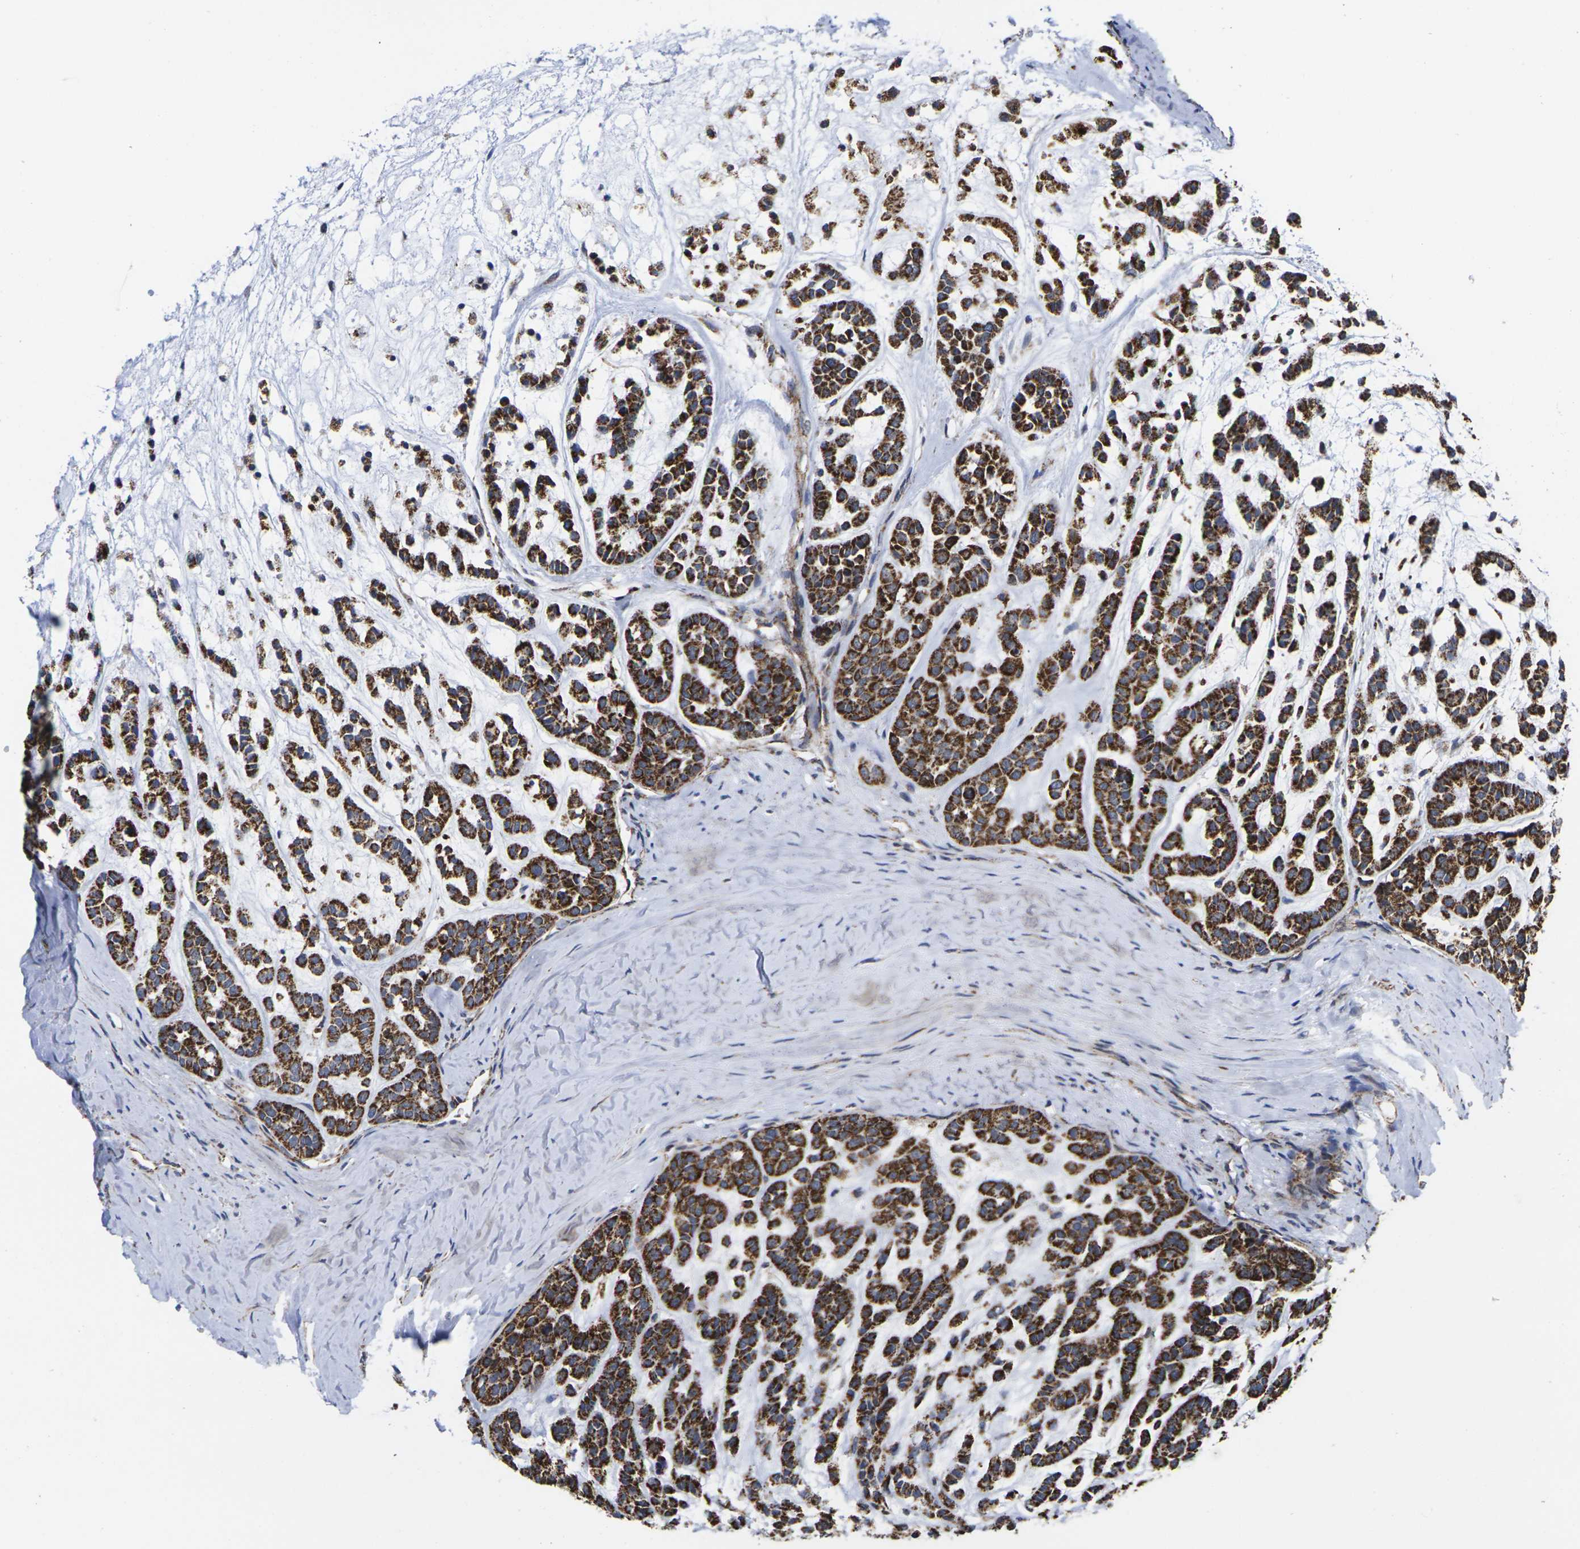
{"staining": {"intensity": "strong", "quantity": ">75%", "location": "cytoplasmic/membranous"}, "tissue": "head and neck cancer", "cell_type": "Tumor cells", "image_type": "cancer", "snomed": [{"axis": "morphology", "description": "Adenocarcinoma, NOS"}, {"axis": "morphology", "description": "Adenoma, NOS"}, {"axis": "topography", "description": "Head-Neck"}], "caption": "The photomicrograph demonstrates a brown stain indicating the presence of a protein in the cytoplasmic/membranous of tumor cells in head and neck cancer.", "gene": "P2RY11", "patient": {"sex": "female", "age": 55}}